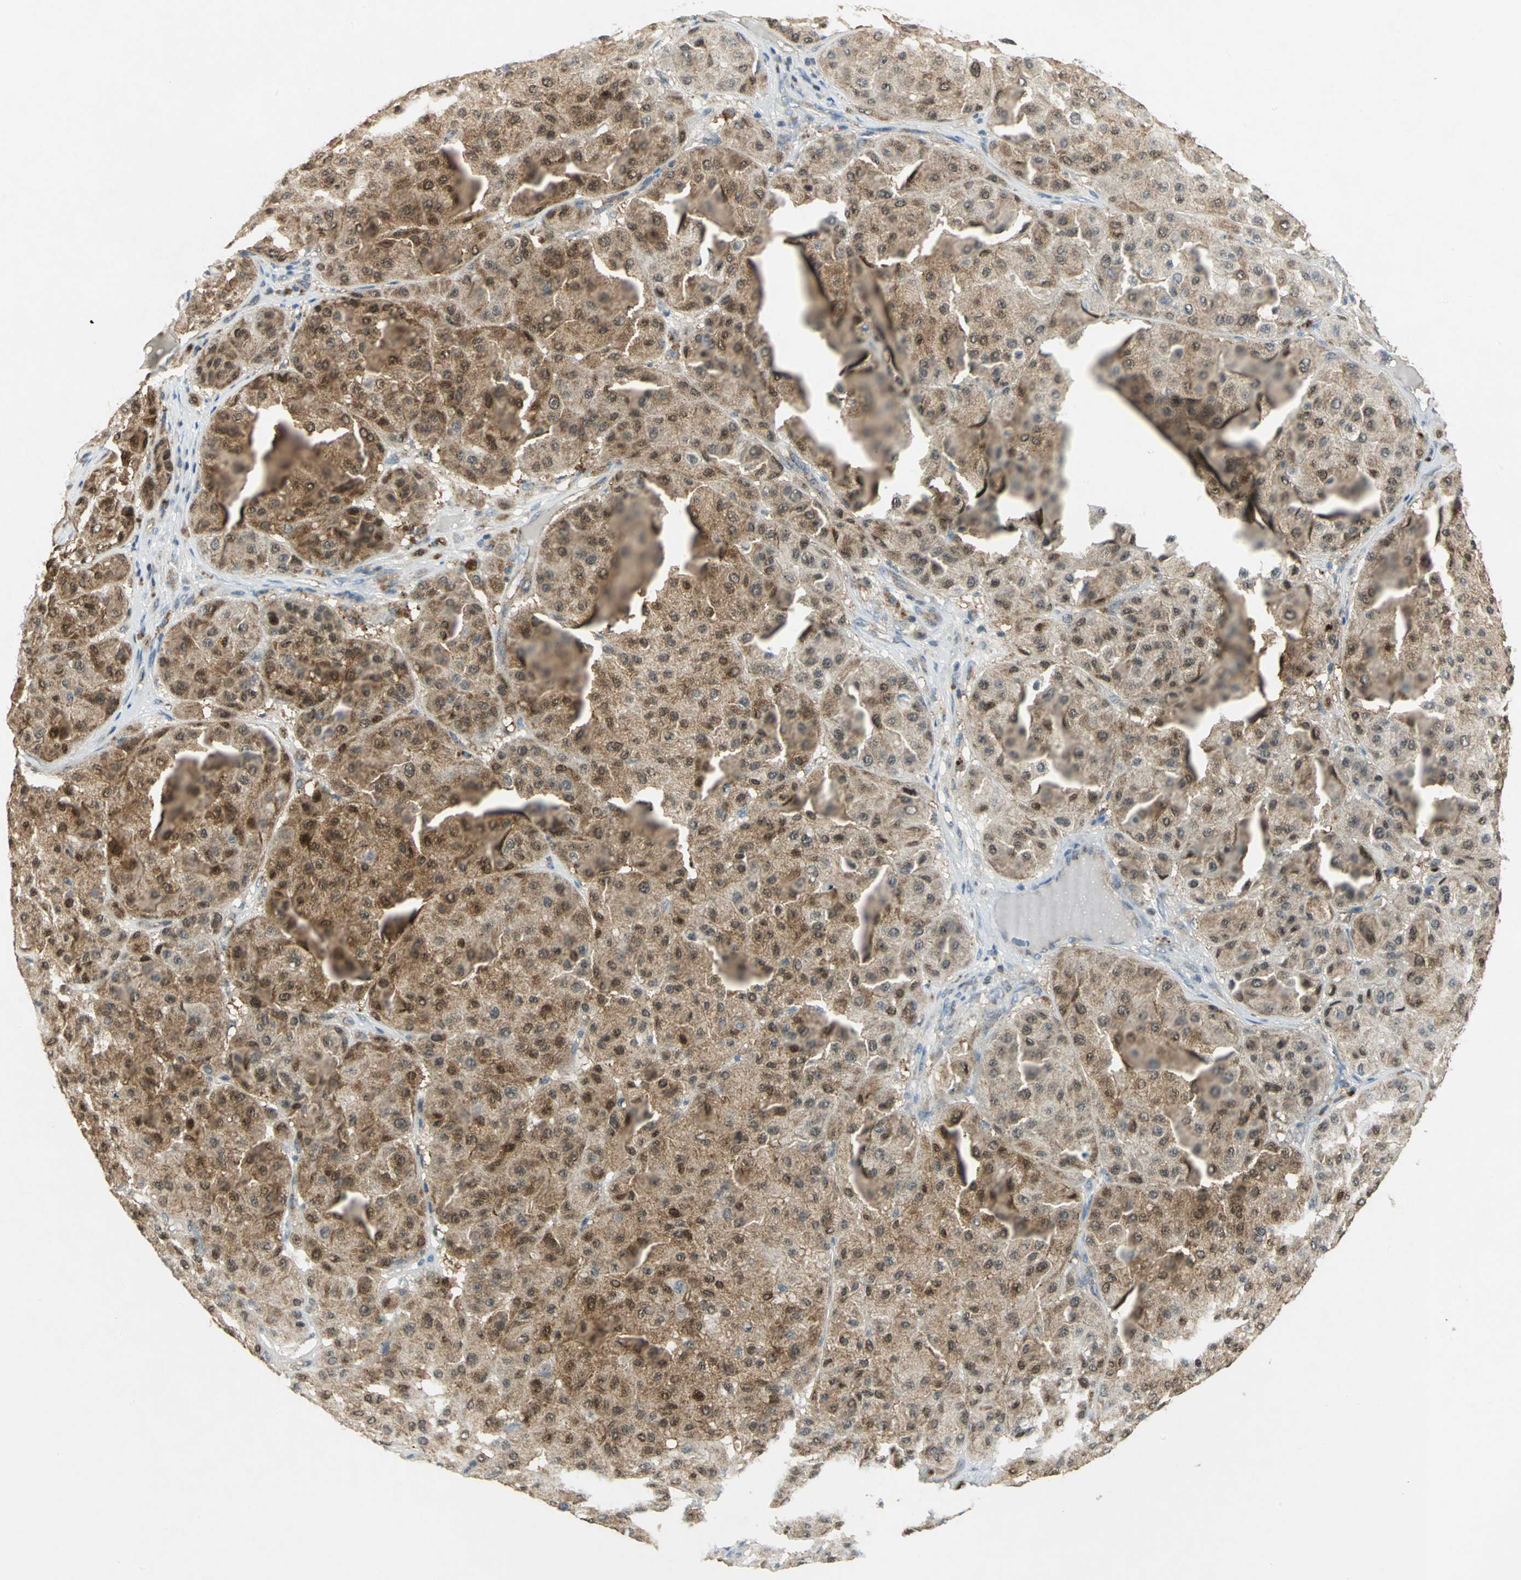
{"staining": {"intensity": "strong", "quantity": ">75%", "location": "cytoplasmic/membranous,nuclear"}, "tissue": "melanoma", "cell_type": "Tumor cells", "image_type": "cancer", "snomed": [{"axis": "morphology", "description": "Normal tissue, NOS"}, {"axis": "morphology", "description": "Malignant melanoma, Metastatic site"}, {"axis": "topography", "description": "Skin"}], "caption": "A high-resolution histopathology image shows immunohistochemistry (IHC) staining of malignant melanoma (metastatic site), which displays strong cytoplasmic/membranous and nuclear expression in about >75% of tumor cells. The protein of interest is stained brown, and the nuclei are stained in blue (DAB (3,3'-diaminobenzidine) IHC with brightfield microscopy, high magnification).", "gene": "PPIA", "patient": {"sex": "male", "age": 41}}